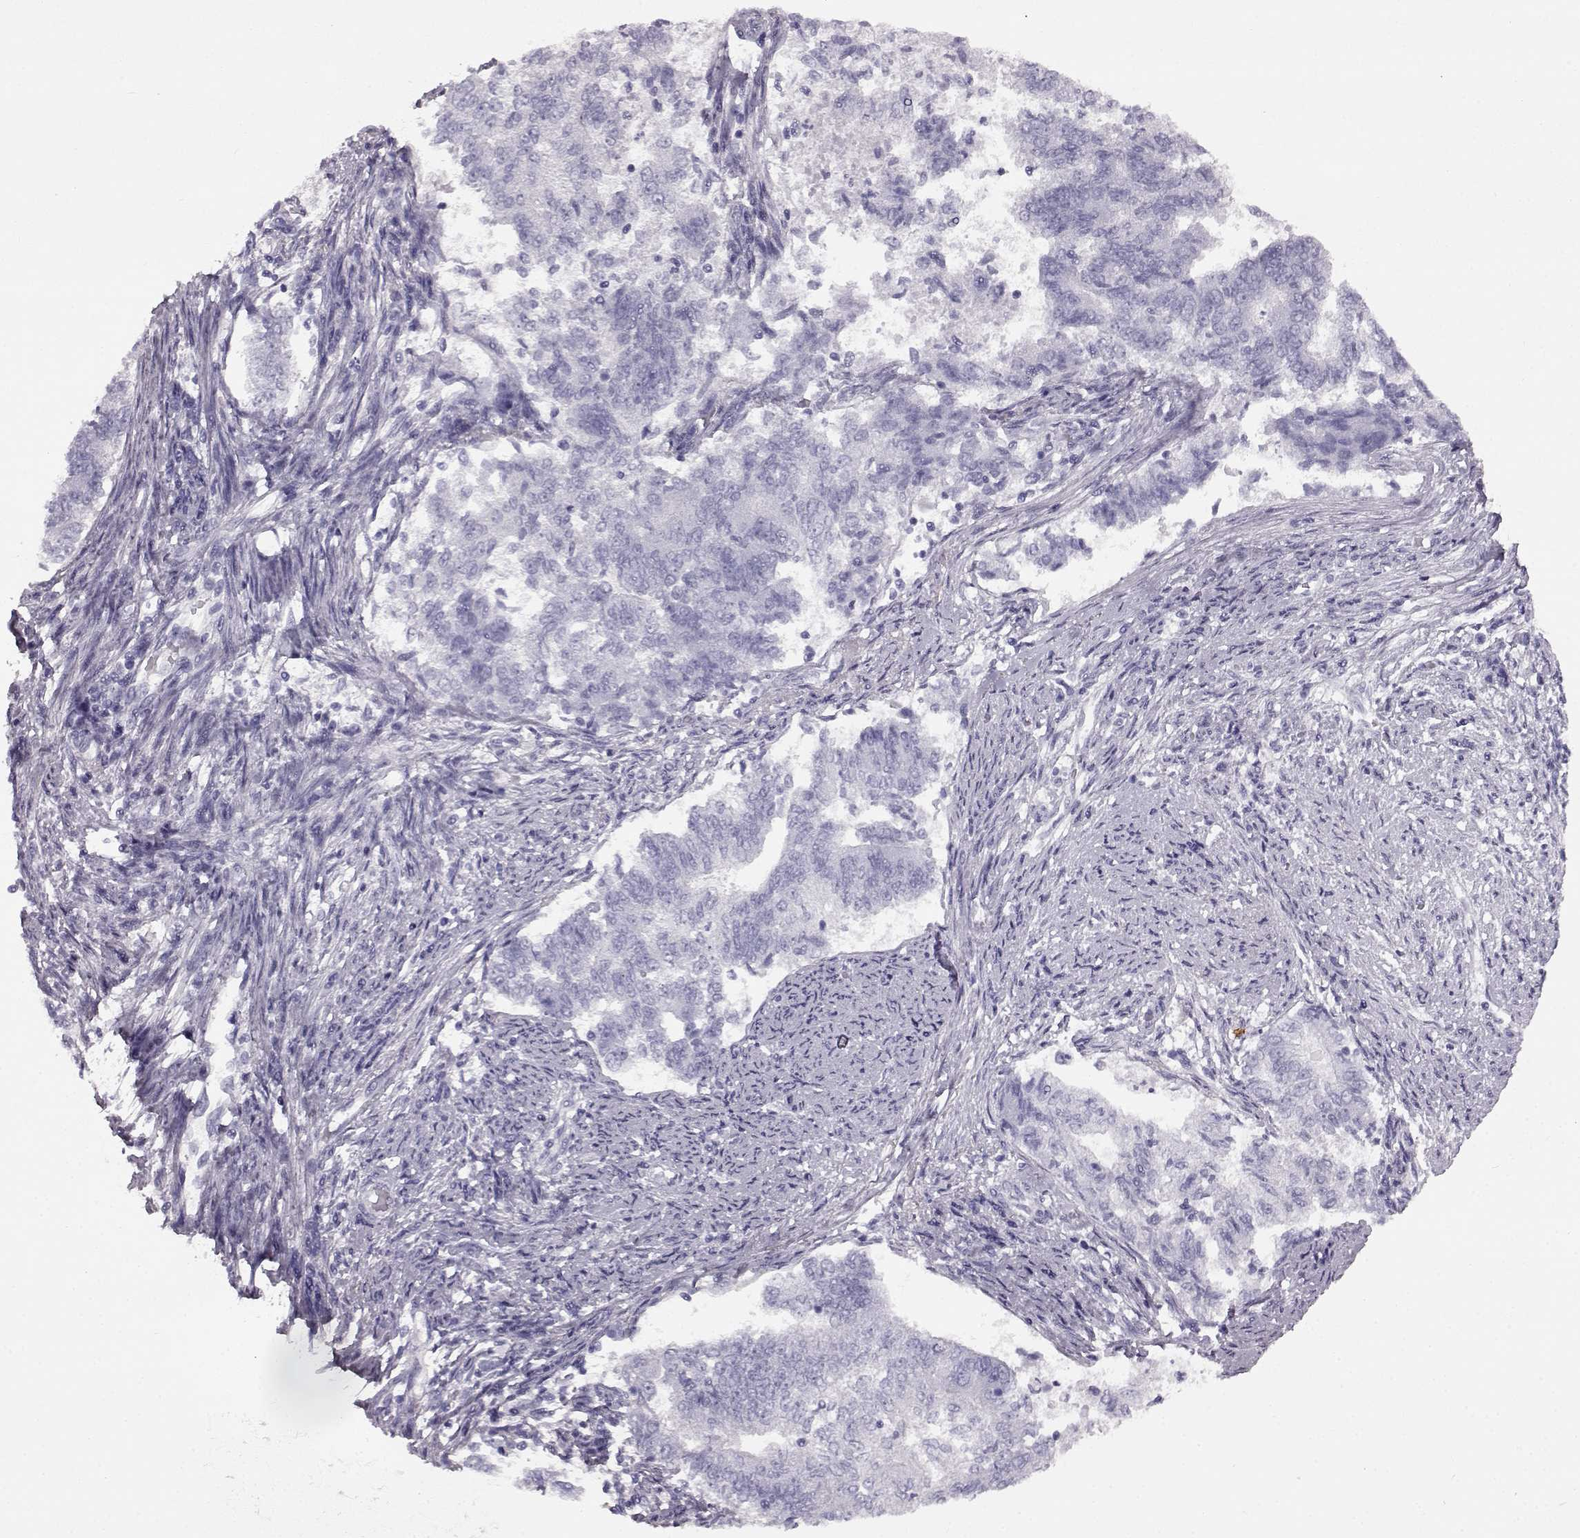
{"staining": {"intensity": "negative", "quantity": "none", "location": "none"}, "tissue": "endometrial cancer", "cell_type": "Tumor cells", "image_type": "cancer", "snomed": [{"axis": "morphology", "description": "Adenocarcinoma, NOS"}, {"axis": "topography", "description": "Endometrium"}], "caption": "A high-resolution photomicrograph shows IHC staining of endometrial cancer (adenocarcinoma), which displays no significant positivity in tumor cells.", "gene": "PRPH2", "patient": {"sex": "female", "age": 65}}